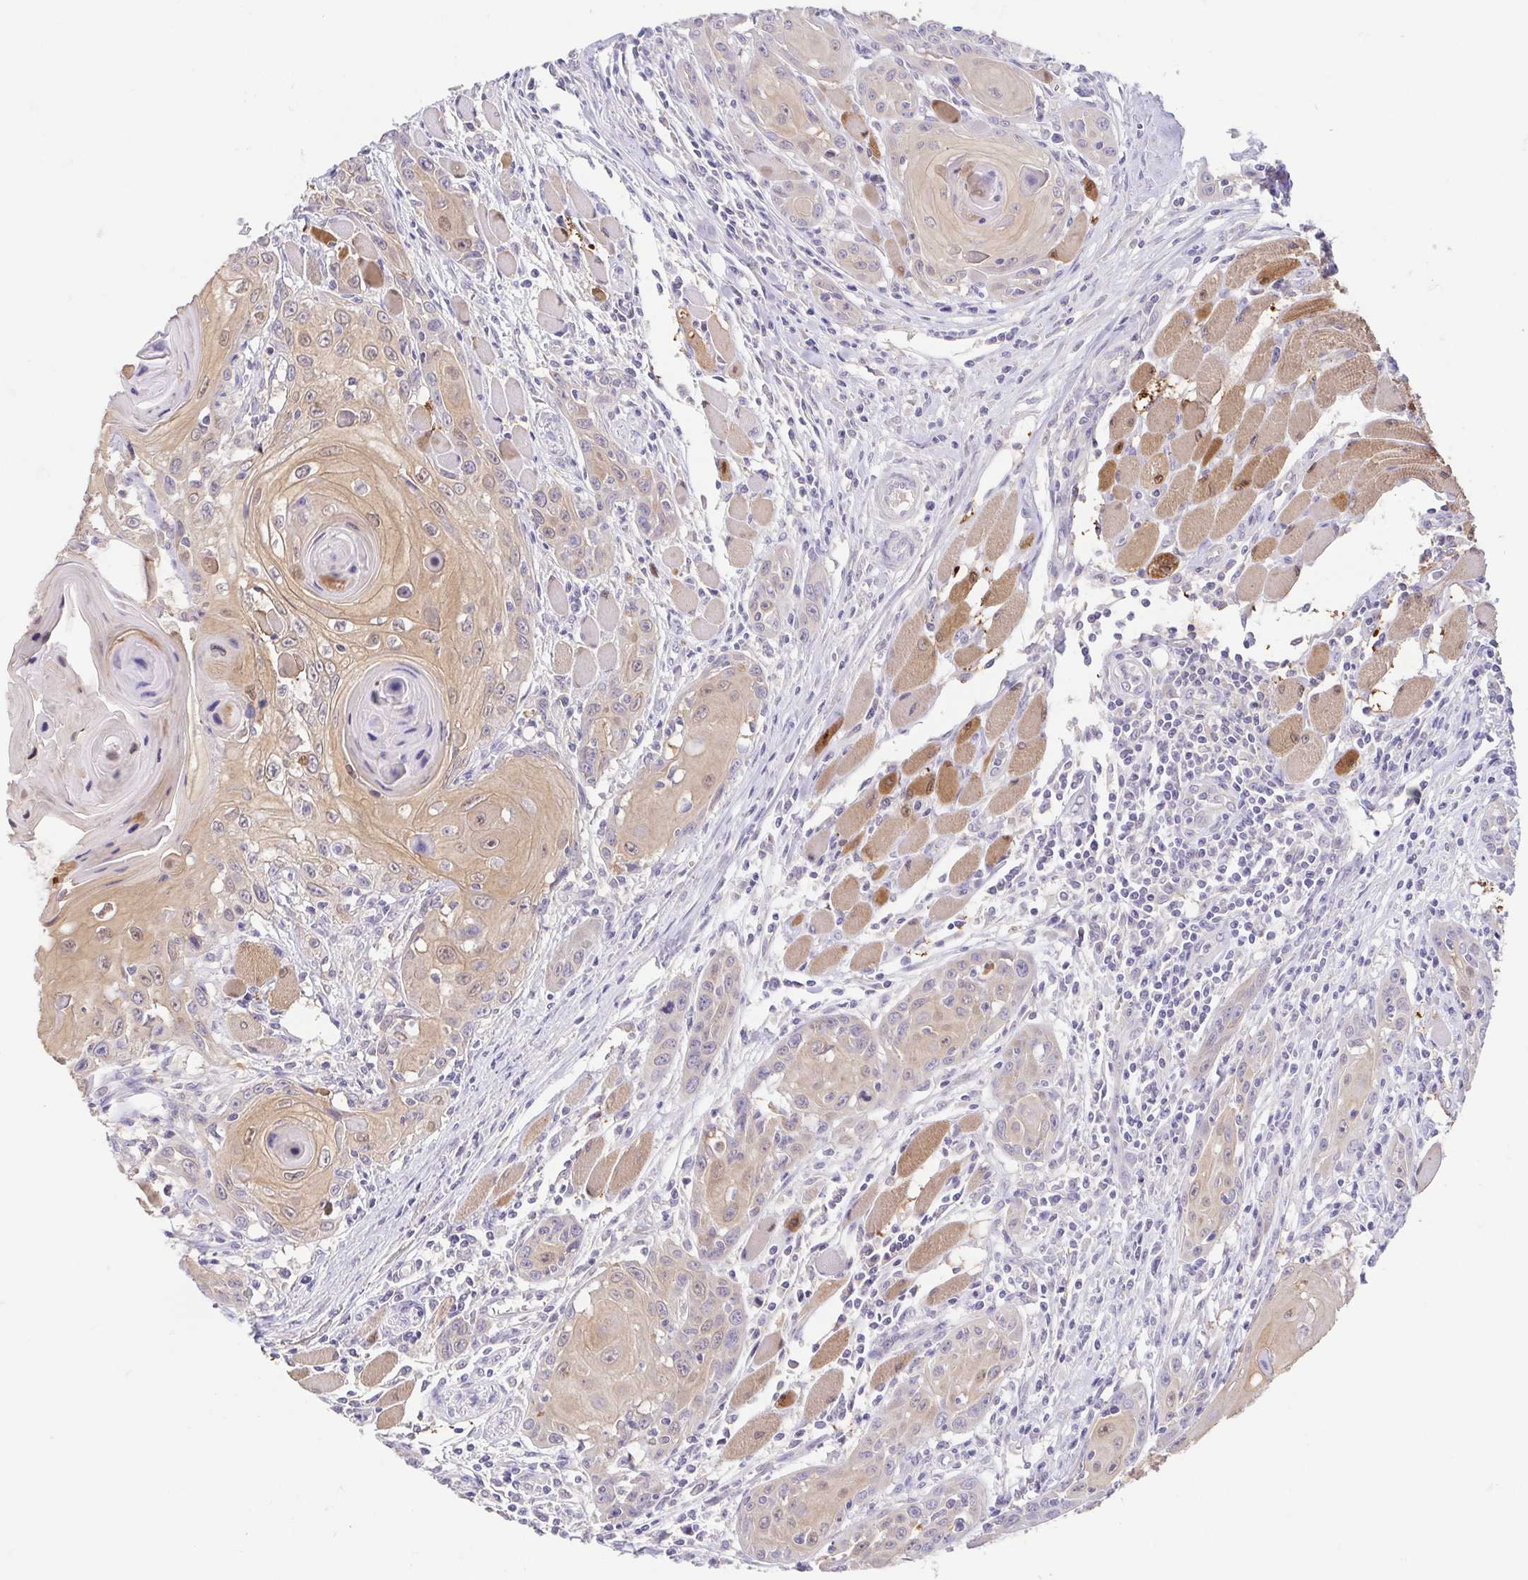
{"staining": {"intensity": "weak", "quantity": ">75%", "location": "cytoplasmic/membranous"}, "tissue": "head and neck cancer", "cell_type": "Tumor cells", "image_type": "cancer", "snomed": [{"axis": "morphology", "description": "Squamous cell carcinoma, NOS"}, {"axis": "topography", "description": "Head-Neck"}], "caption": "Brown immunohistochemical staining in human head and neck cancer displays weak cytoplasmic/membranous positivity in approximately >75% of tumor cells.", "gene": "FABP3", "patient": {"sex": "female", "age": 80}}